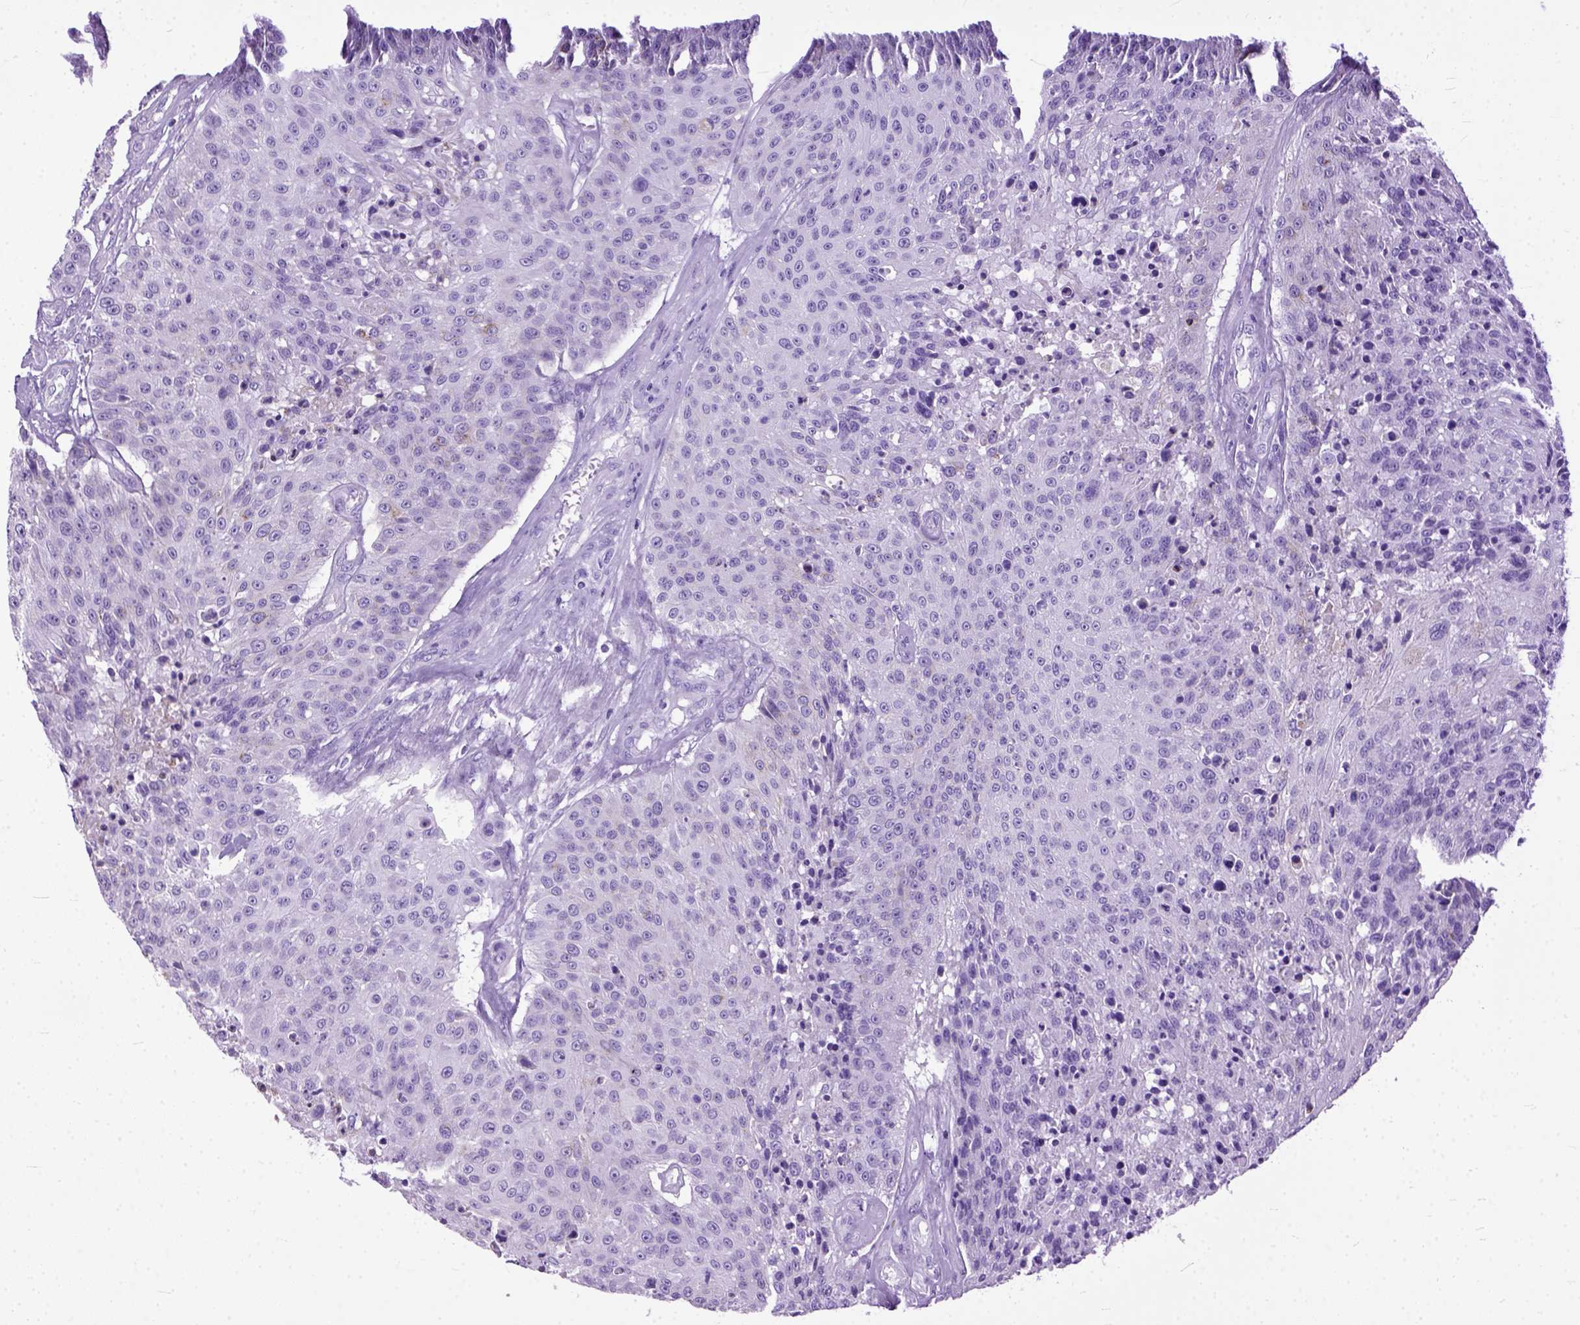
{"staining": {"intensity": "negative", "quantity": "none", "location": "none"}, "tissue": "urothelial cancer", "cell_type": "Tumor cells", "image_type": "cancer", "snomed": [{"axis": "morphology", "description": "Urothelial carcinoma, NOS"}, {"axis": "topography", "description": "Urinary bladder"}], "caption": "Immunohistochemistry photomicrograph of neoplastic tissue: urothelial cancer stained with DAB displays no significant protein positivity in tumor cells. (DAB (3,3'-diaminobenzidine) immunohistochemistry (IHC), high magnification).", "gene": "GNGT1", "patient": {"sex": "male", "age": 55}}